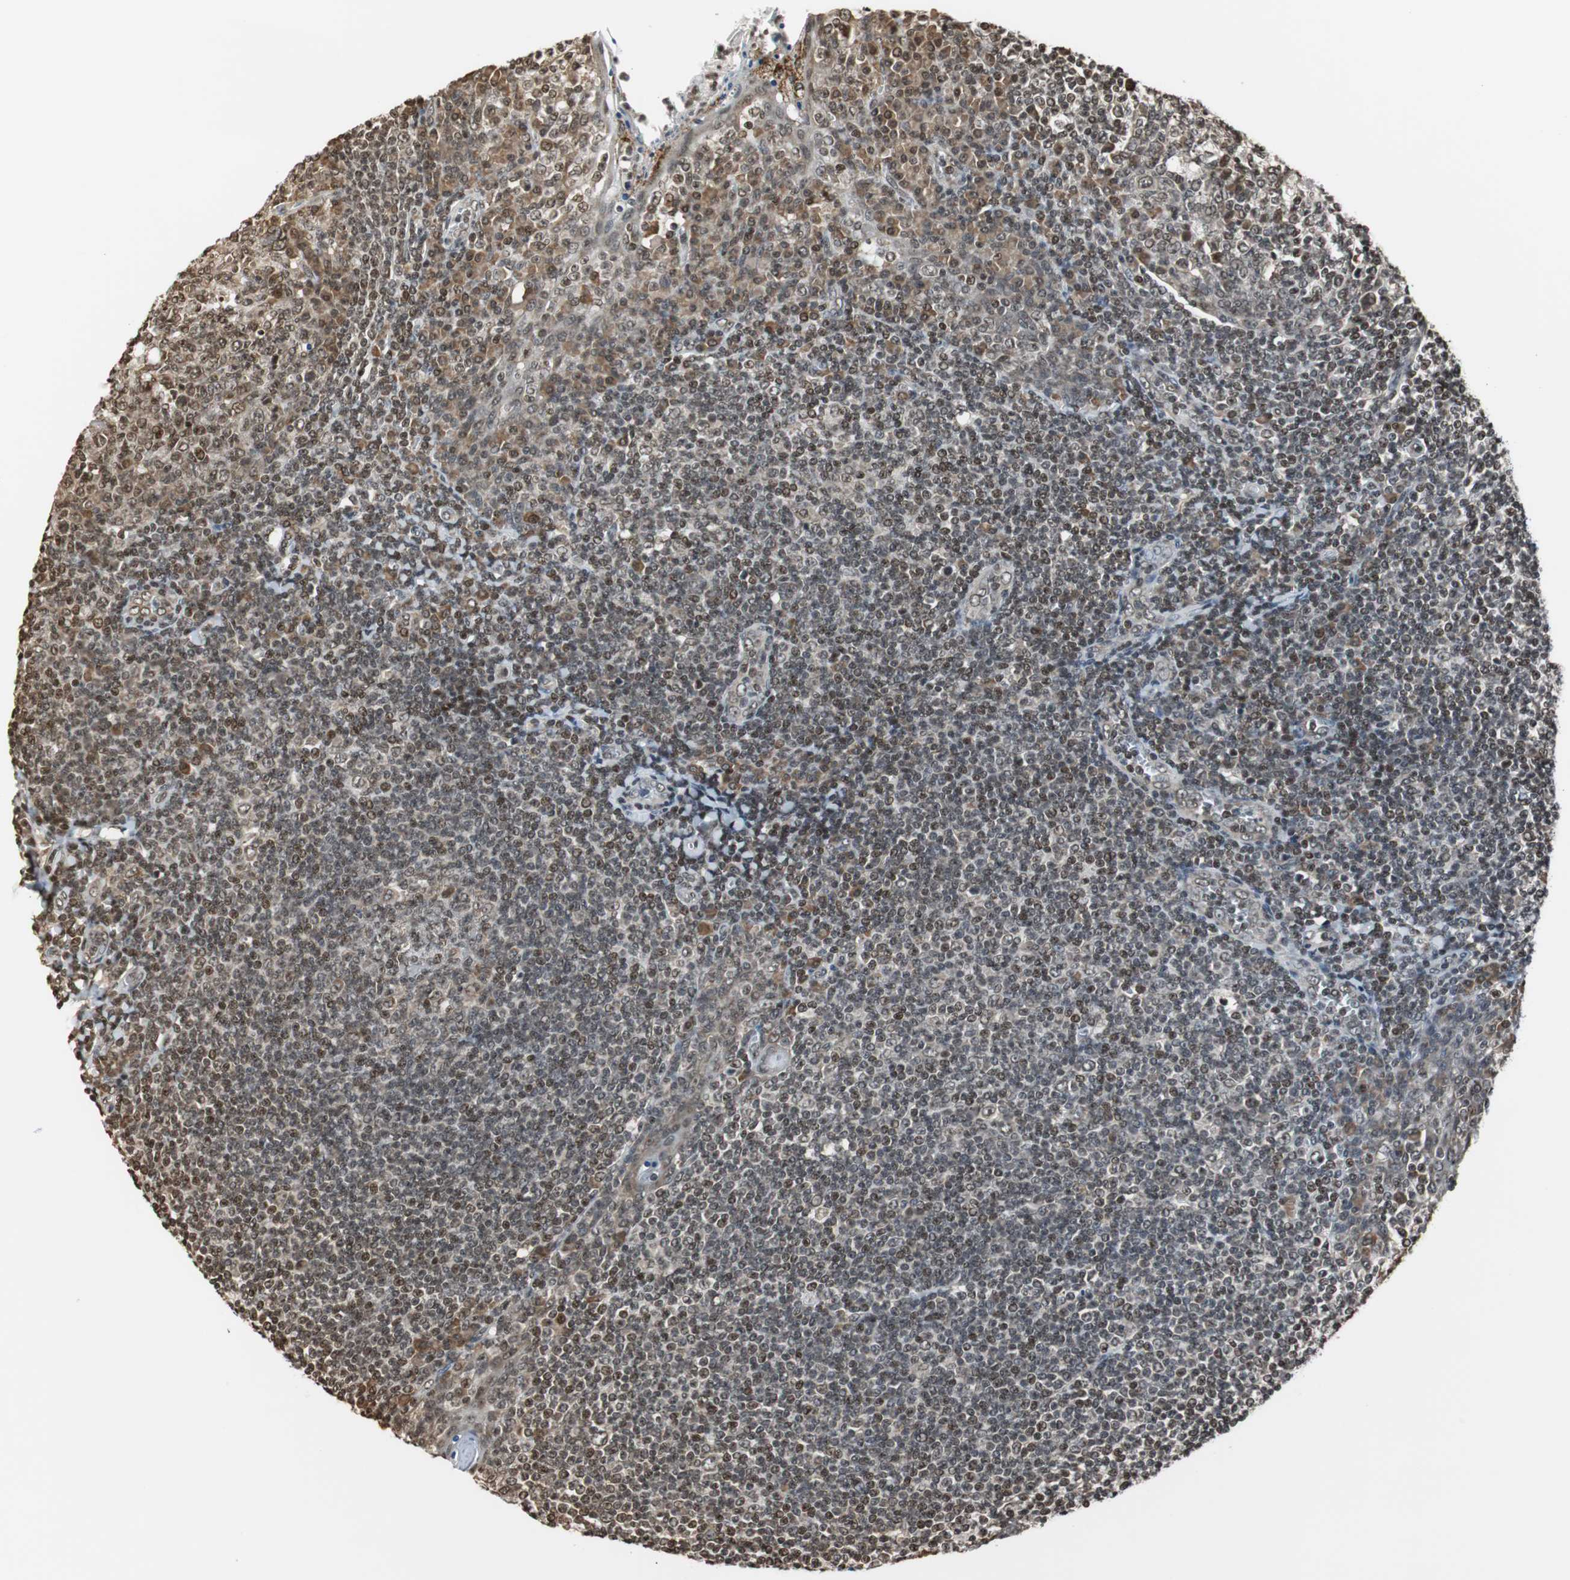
{"staining": {"intensity": "moderate", "quantity": ">75%", "location": "nuclear"}, "tissue": "tonsil", "cell_type": "Germinal center cells", "image_type": "normal", "snomed": [{"axis": "morphology", "description": "Normal tissue, NOS"}, {"axis": "topography", "description": "Tonsil"}], "caption": "Immunohistochemistry (IHC) of normal tonsil demonstrates medium levels of moderate nuclear staining in approximately >75% of germinal center cells.", "gene": "REST", "patient": {"sex": "male", "age": 31}}